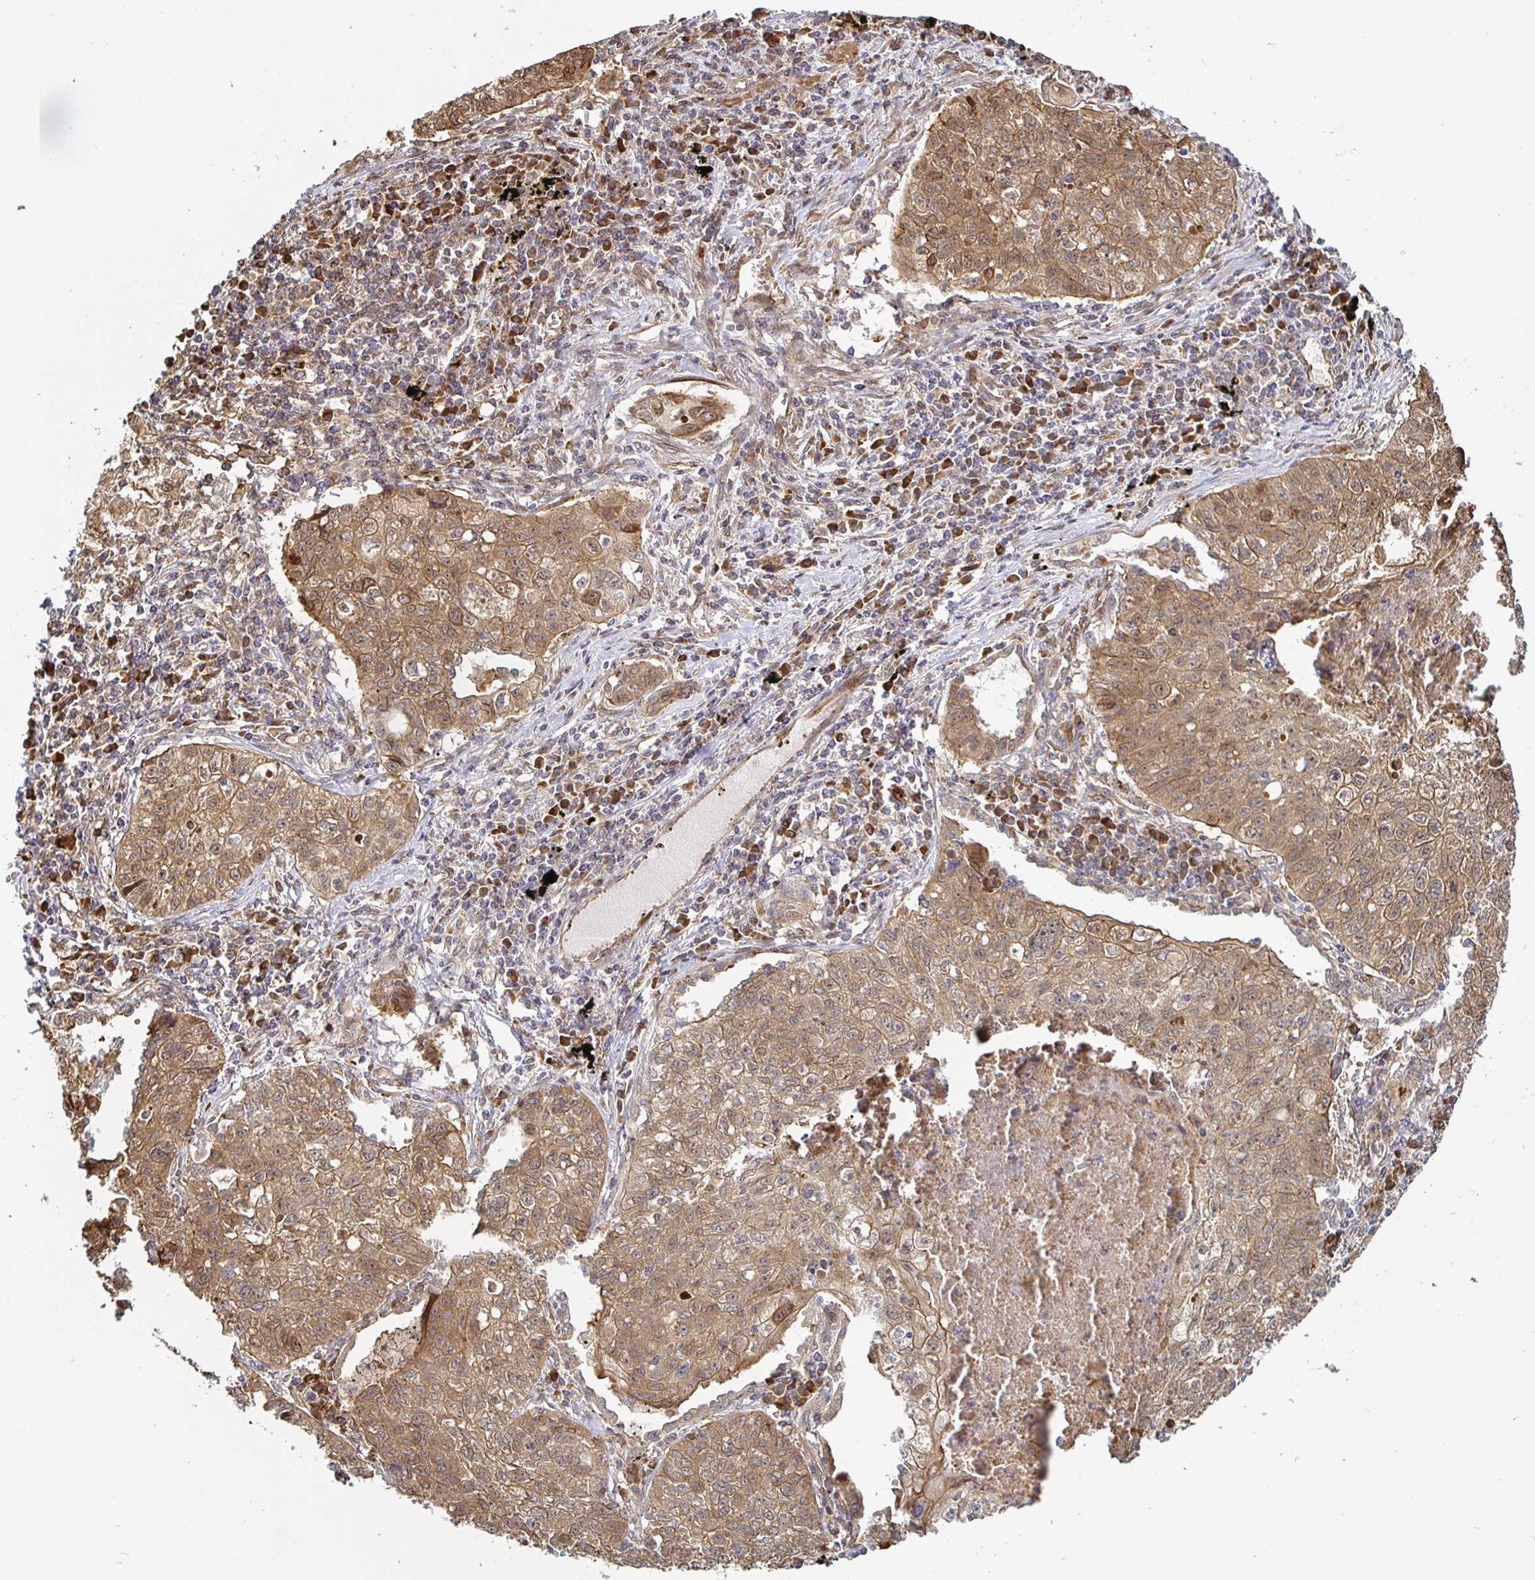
{"staining": {"intensity": "moderate", "quantity": ">75%", "location": "cytoplasmic/membranous,nuclear"}, "tissue": "lung cancer", "cell_type": "Tumor cells", "image_type": "cancer", "snomed": [{"axis": "morphology", "description": "Normal morphology"}, {"axis": "morphology", "description": "Aneuploidy"}, {"axis": "morphology", "description": "Squamous cell carcinoma, NOS"}, {"axis": "topography", "description": "Lymph node"}, {"axis": "topography", "description": "Lung"}], "caption": "This photomicrograph demonstrates lung aneuploidy stained with immunohistochemistry (IHC) to label a protein in brown. The cytoplasmic/membranous and nuclear of tumor cells show moderate positivity for the protein. Nuclei are counter-stained blue.", "gene": "STRAP", "patient": {"sex": "female", "age": 76}}